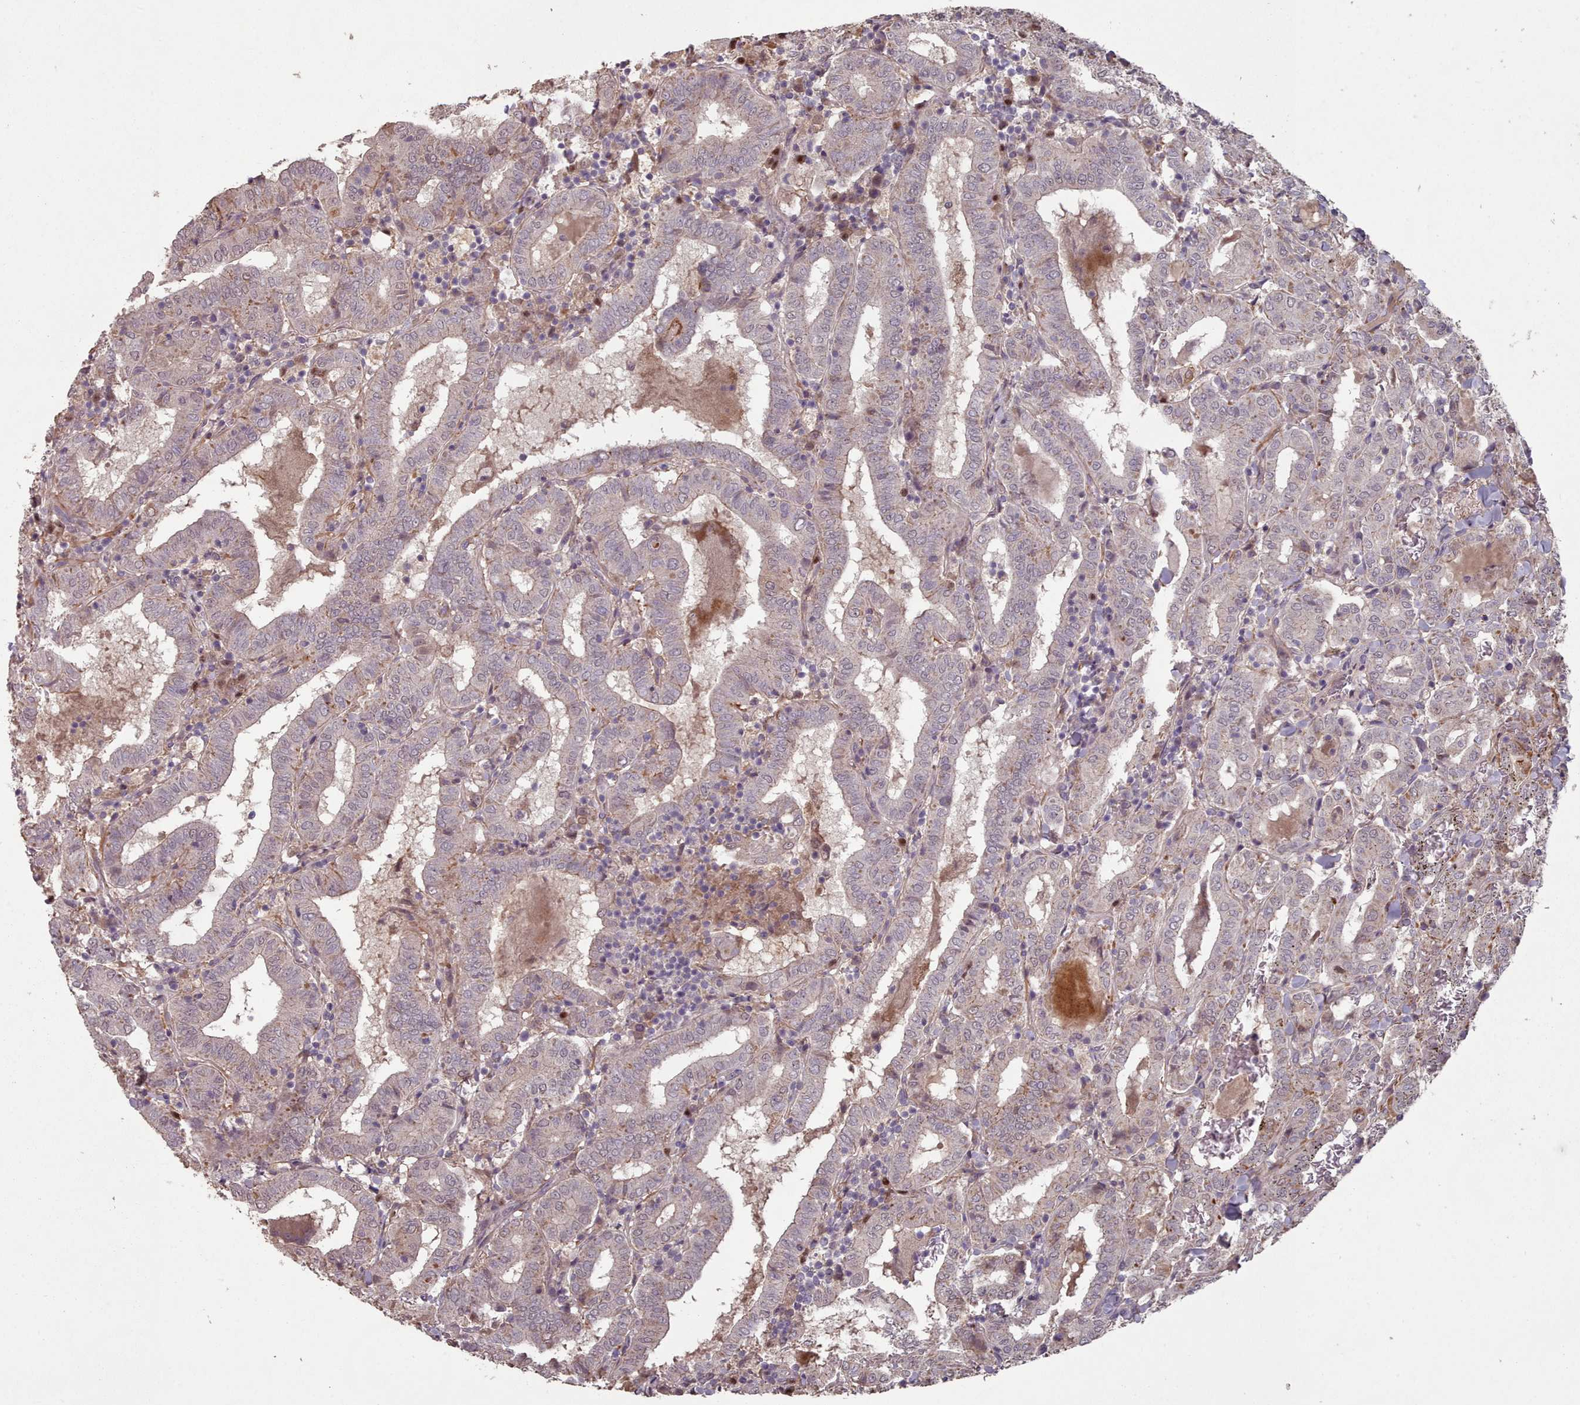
{"staining": {"intensity": "weak", "quantity": "<25%", "location": "nuclear"}, "tissue": "thyroid cancer", "cell_type": "Tumor cells", "image_type": "cancer", "snomed": [{"axis": "morphology", "description": "Papillary adenocarcinoma, NOS"}, {"axis": "topography", "description": "Thyroid gland"}], "caption": "Immunohistochemical staining of human thyroid cancer (papillary adenocarcinoma) demonstrates no significant expression in tumor cells.", "gene": "ERCC6L", "patient": {"sex": "female", "age": 72}}